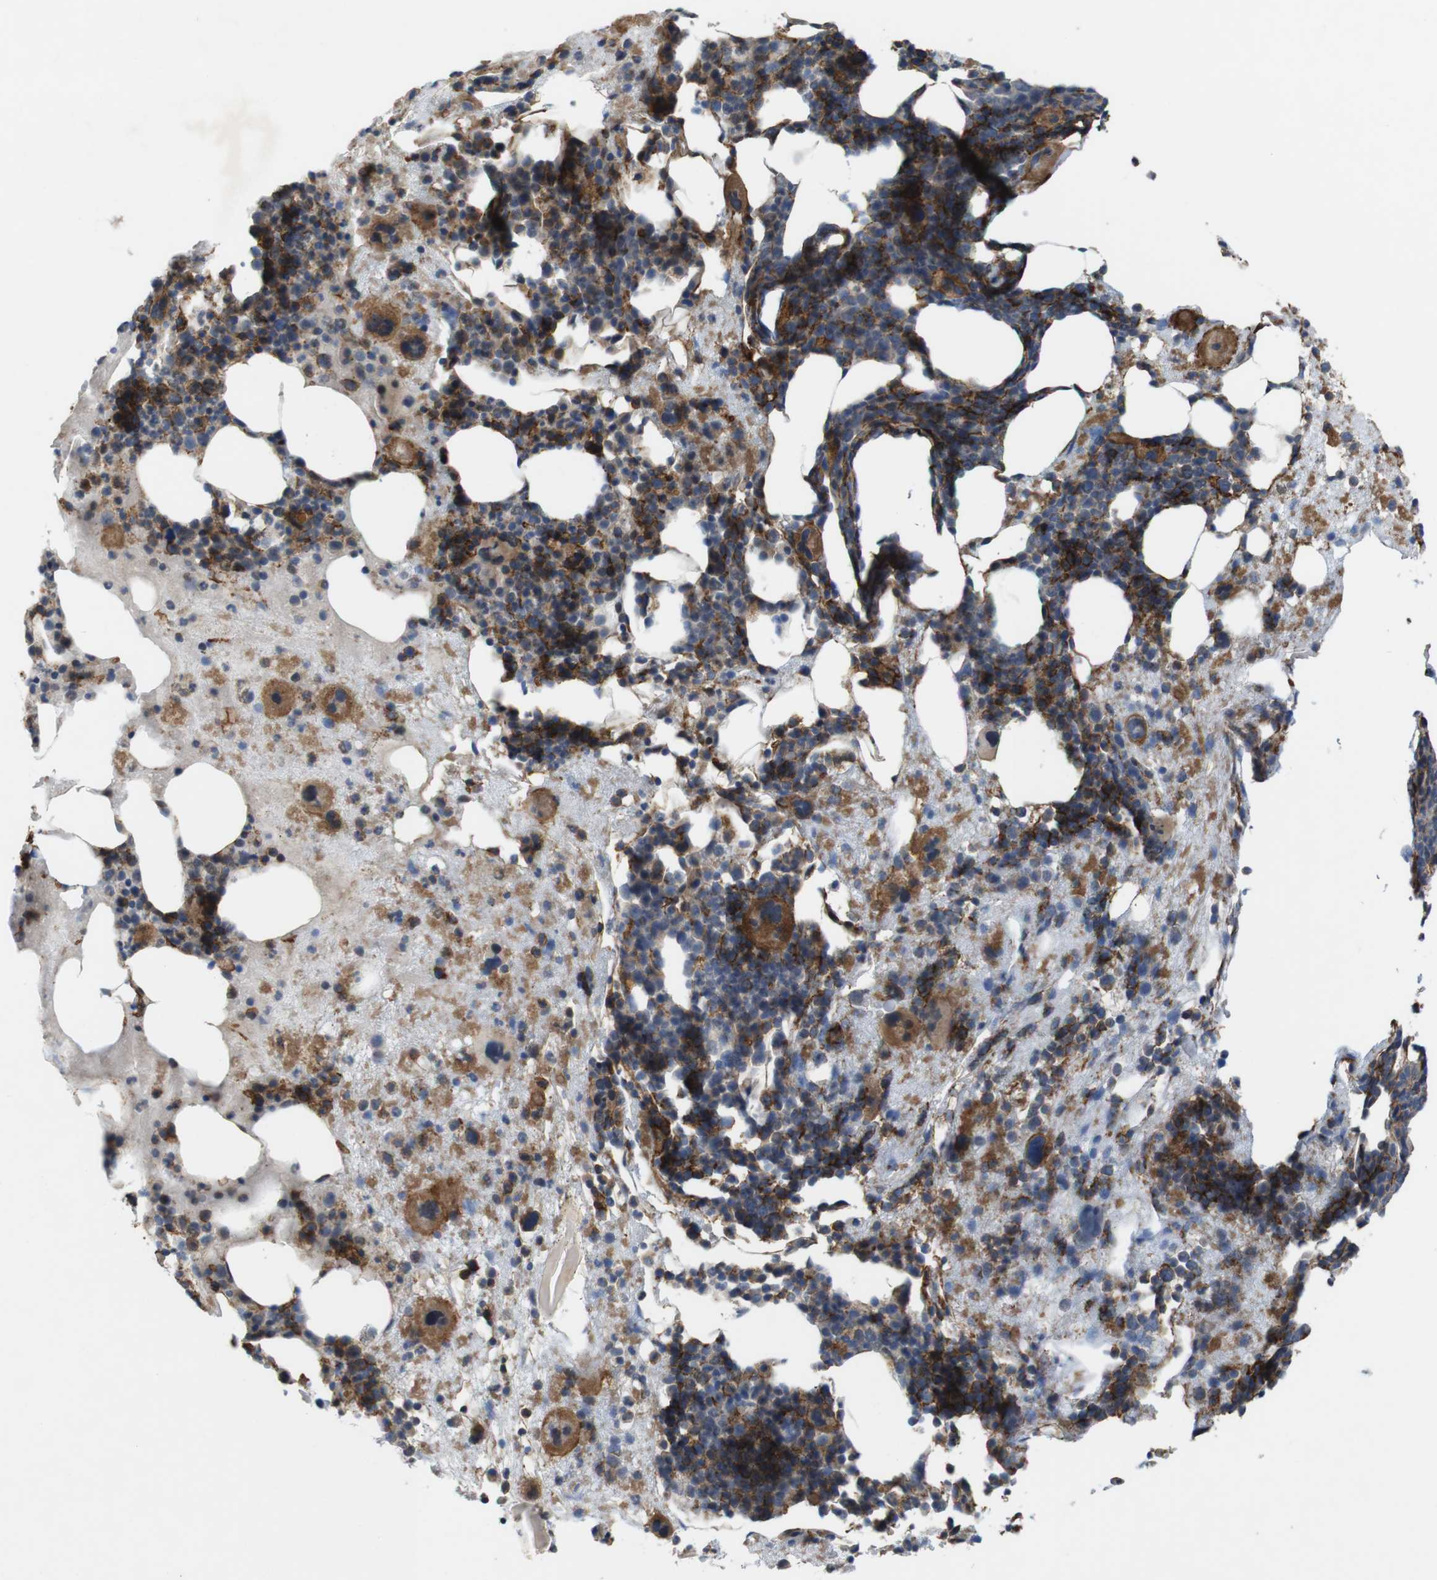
{"staining": {"intensity": "strong", "quantity": "25%-75%", "location": "cytoplasmic/membranous"}, "tissue": "bone marrow", "cell_type": "Hematopoietic cells", "image_type": "normal", "snomed": [{"axis": "morphology", "description": "Normal tissue, NOS"}, {"axis": "morphology", "description": "Inflammation, NOS"}, {"axis": "topography", "description": "Bone marrow"}], "caption": "A high-resolution photomicrograph shows IHC staining of unremarkable bone marrow, which exhibits strong cytoplasmic/membranous positivity in about 25%-75% of hematopoietic cells.", "gene": "PTGER4", "patient": {"sex": "male", "age": 43}}